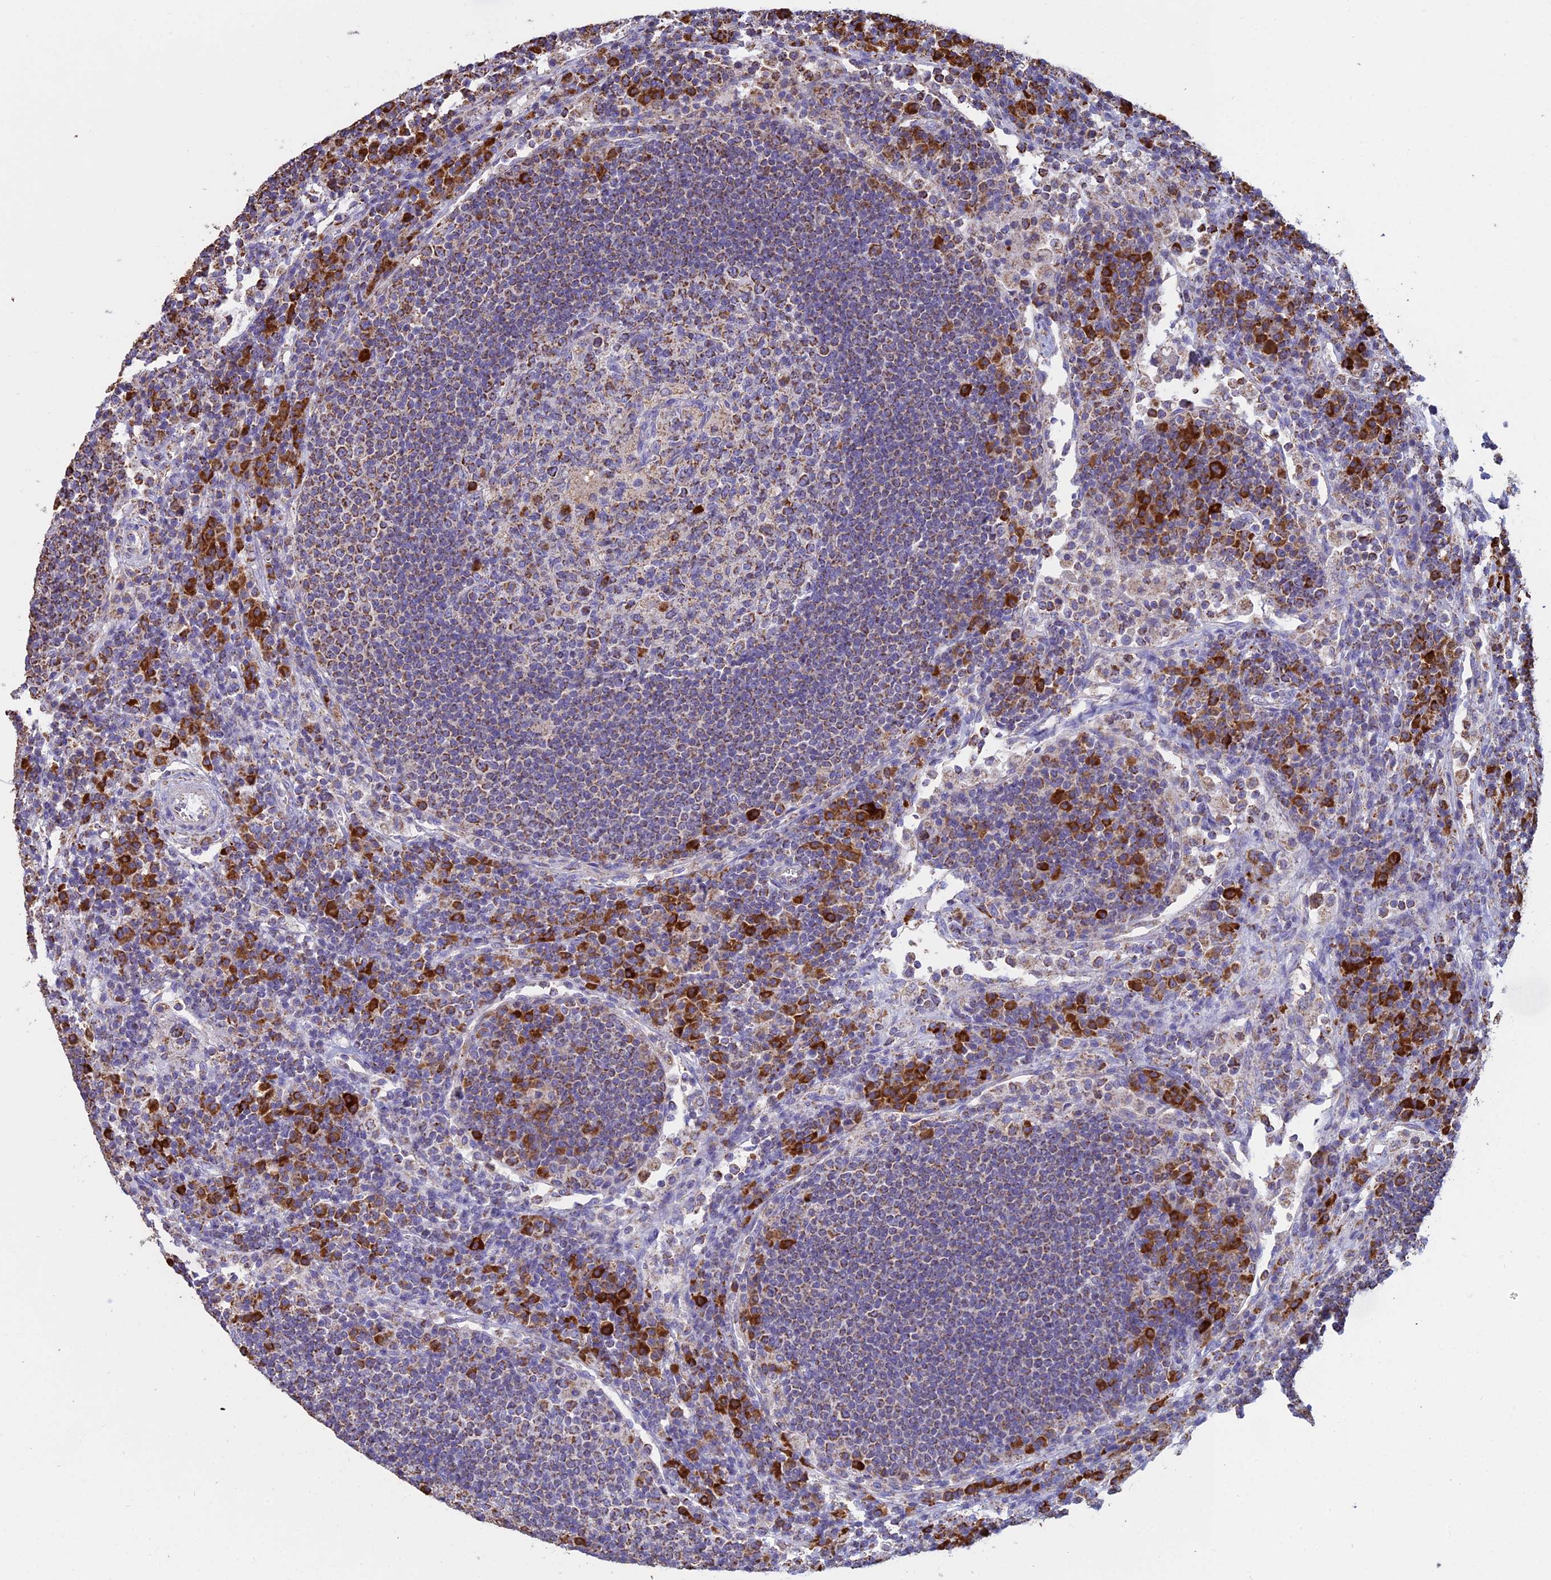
{"staining": {"intensity": "moderate", "quantity": ">75%", "location": "cytoplasmic/membranous"}, "tissue": "lymph node", "cell_type": "Germinal center cells", "image_type": "normal", "snomed": [{"axis": "morphology", "description": "Normal tissue, NOS"}, {"axis": "topography", "description": "Lymph node"}], "caption": "A high-resolution image shows immunohistochemistry staining of benign lymph node, which demonstrates moderate cytoplasmic/membranous staining in approximately >75% of germinal center cells. (DAB = brown stain, brightfield microscopy at high magnification).", "gene": "OR2W3", "patient": {"sex": "female", "age": 53}}